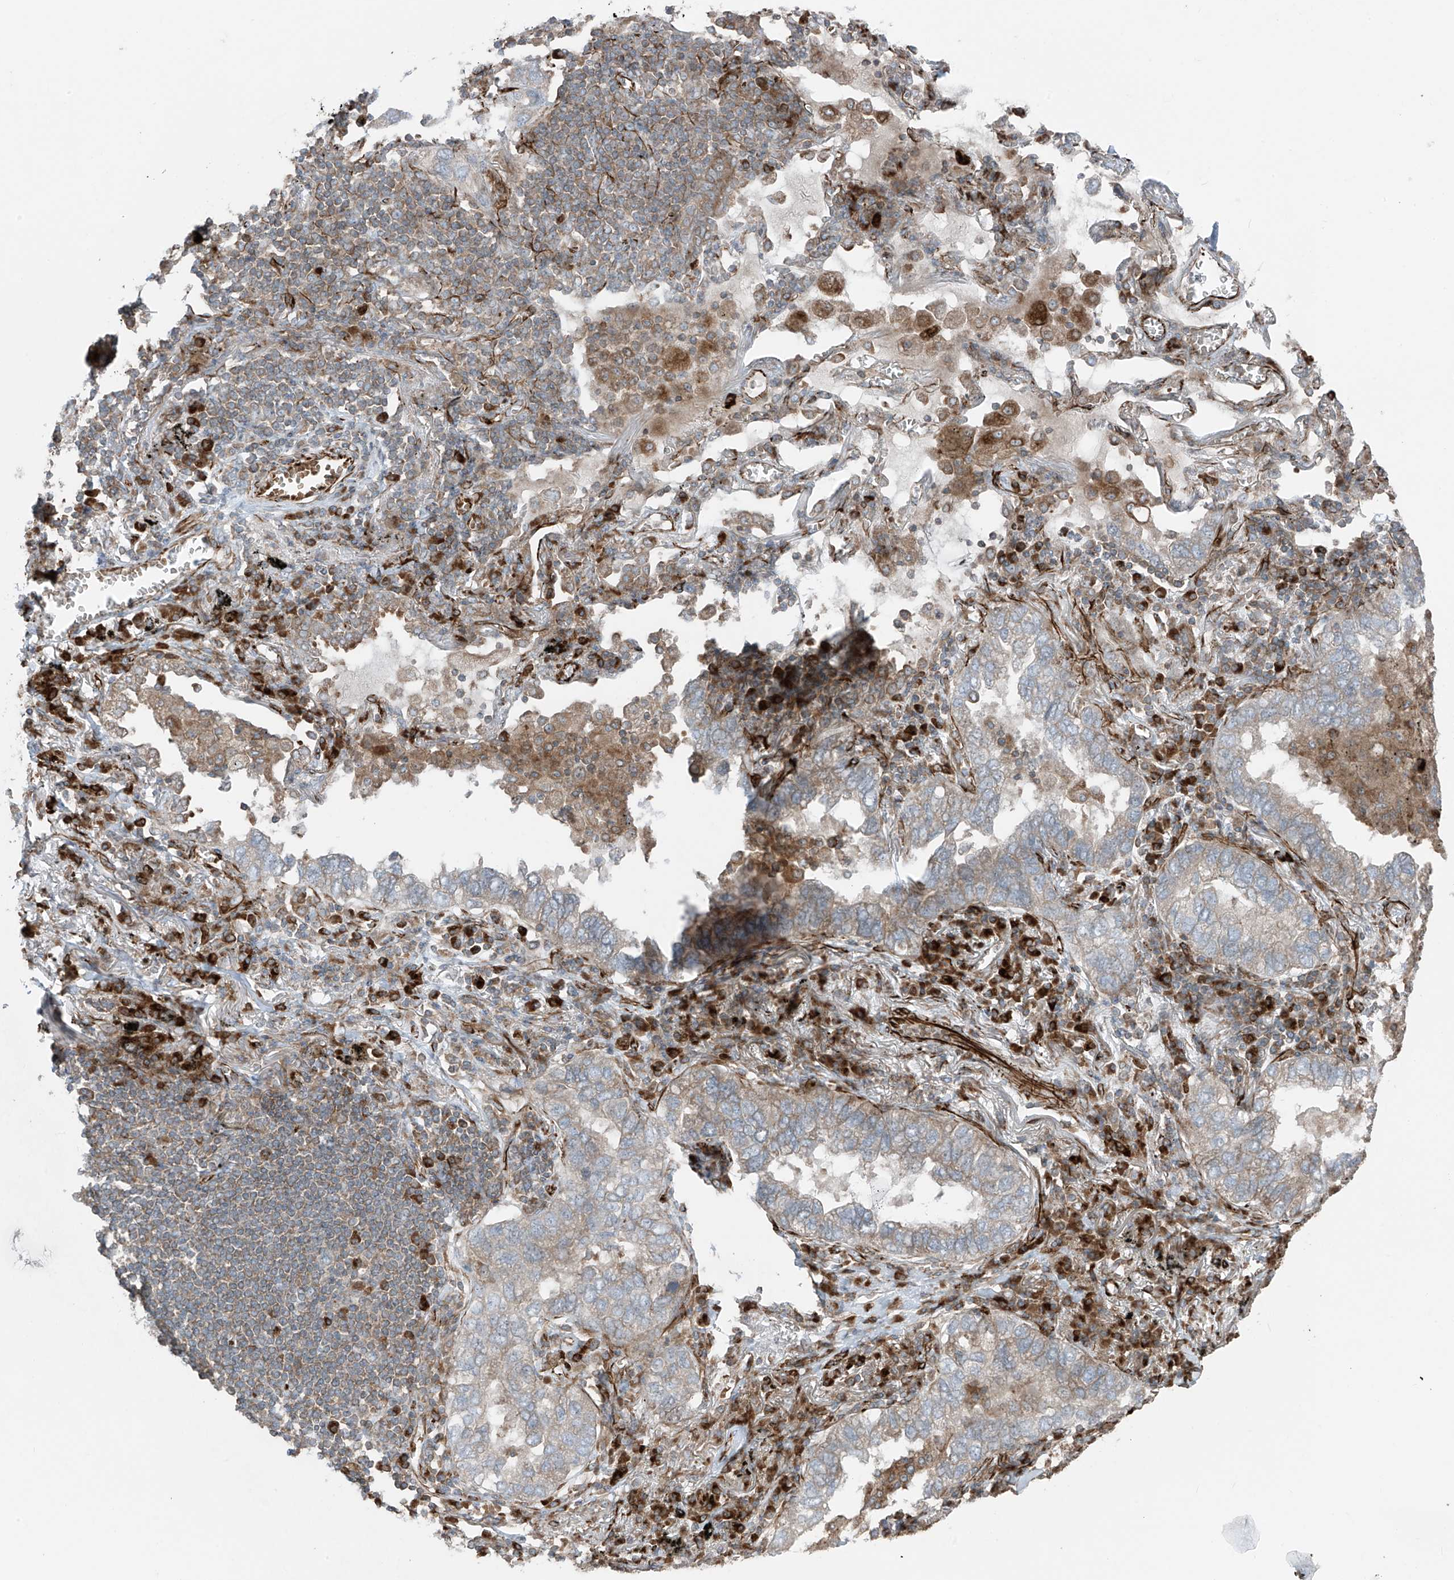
{"staining": {"intensity": "weak", "quantity": "25%-75%", "location": "cytoplasmic/membranous"}, "tissue": "lung cancer", "cell_type": "Tumor cells", "image_type": "cancer", "snomed": [{"axis": "morphology", "description": "Adenocarcinoma, NOS"}, {"axis": "topography", "description": "Lung"}], "caption": "A brown stain shows weak cytoplasmic/membranous staining of a protein in human lung adenocarcinoma tumor cells.", "gene": "ERLEC1", "patient": {"sex": "male", "age": 65}}